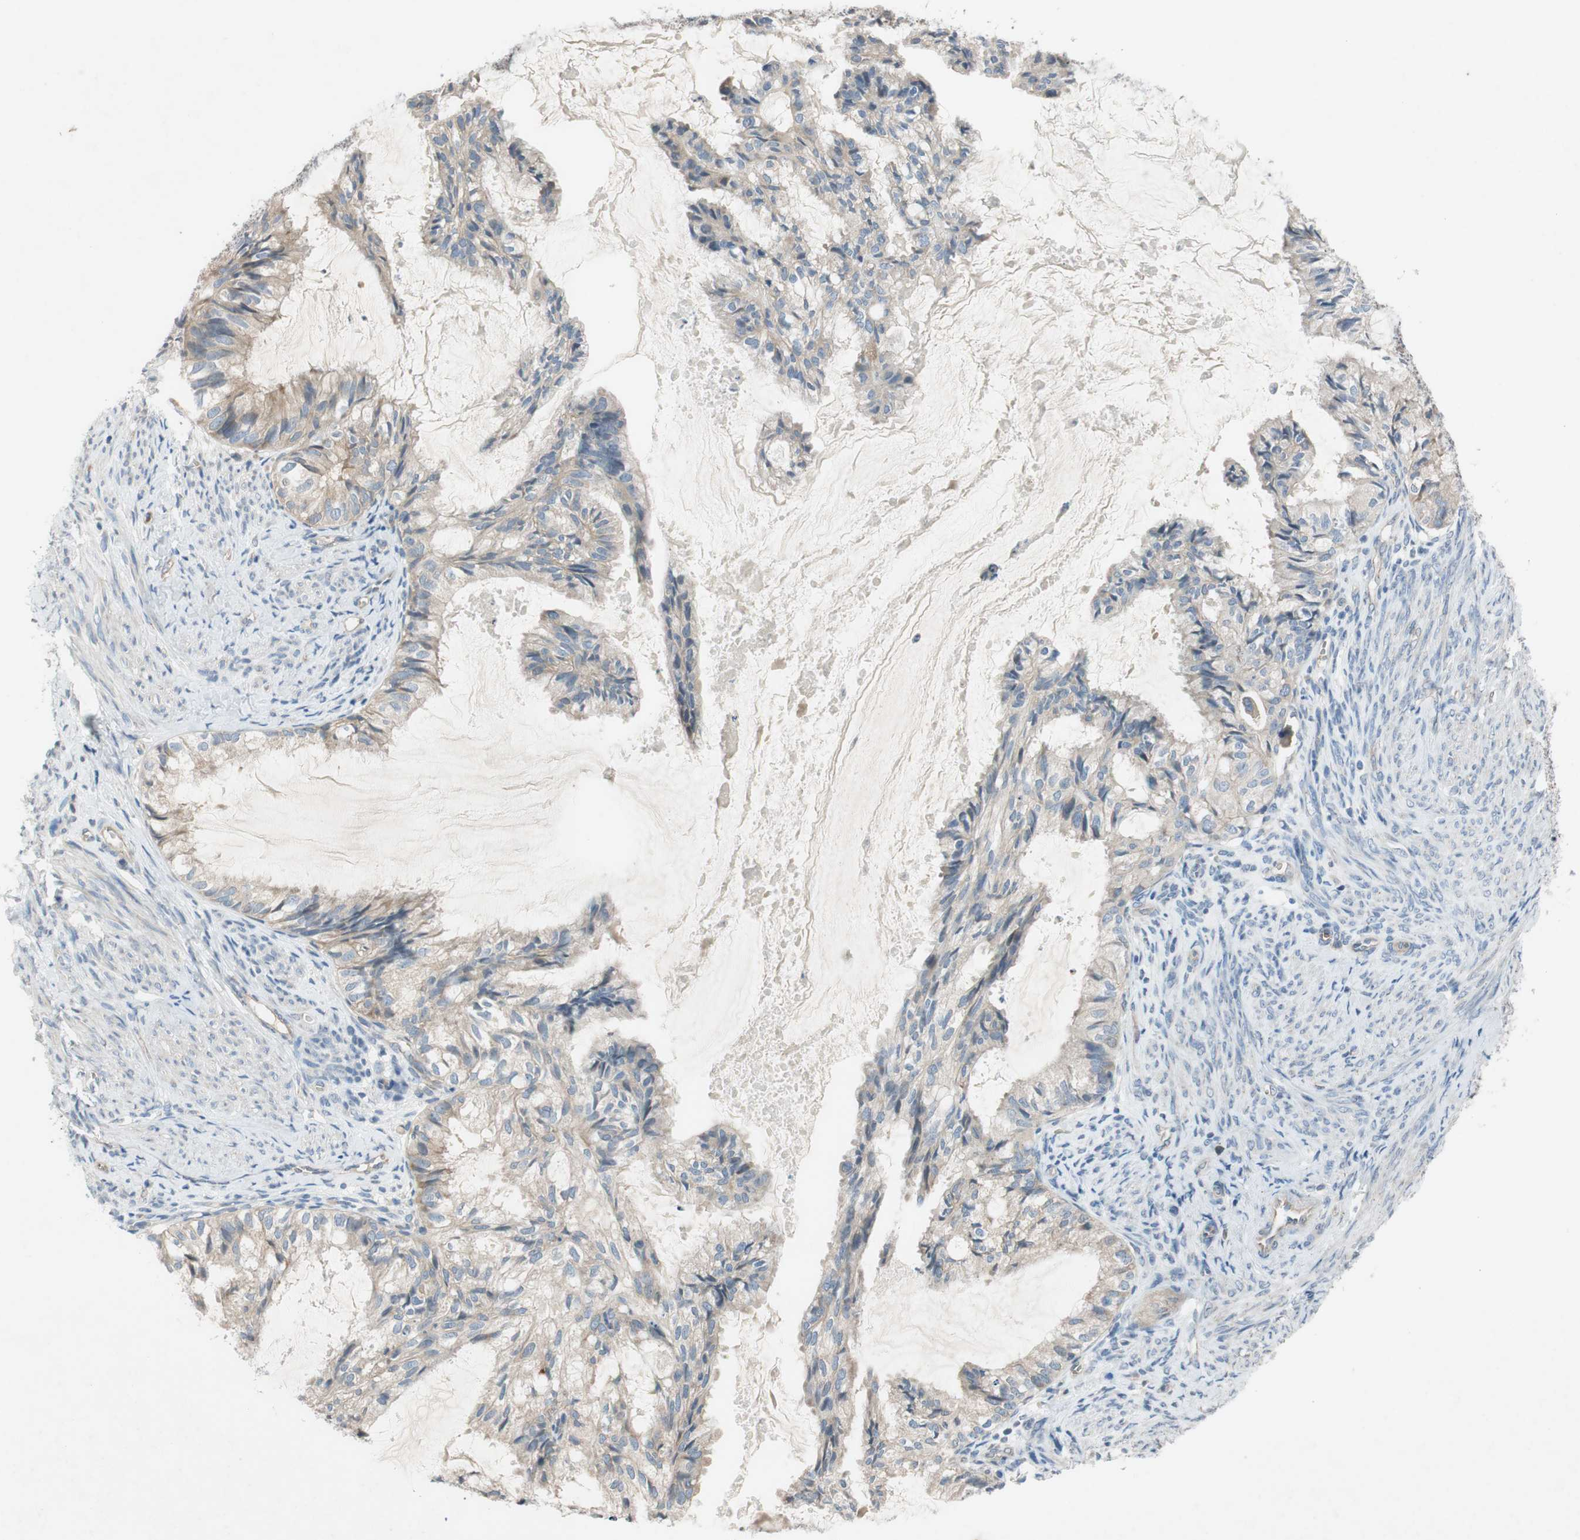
{"staining": {"intensity": "weak", "quantity": ">75%", "location": "cytoplasmic/membranous"}, "tissue": "cervical cancer", "cell_type": "Tumor cells", "image_type": "cancer", "snomed": [{"axis": "morphology", "description": "Normal tissue, NOS"}, {"axis": "morphology", "description": "Adenocarcinoma, NOS"}, {"axis": "topography", "description": "Cervix"}, {"axis": "topography", "description": "Endometrium"}], "caption": "A low amount of weak cytoplasmic/membranous expression is seen in about >75% of tumor cells in cervical cancer (adenocarcinoma) tissue.", "gene": "ADD2", "patient": {"sex": "female", "age": 86}}